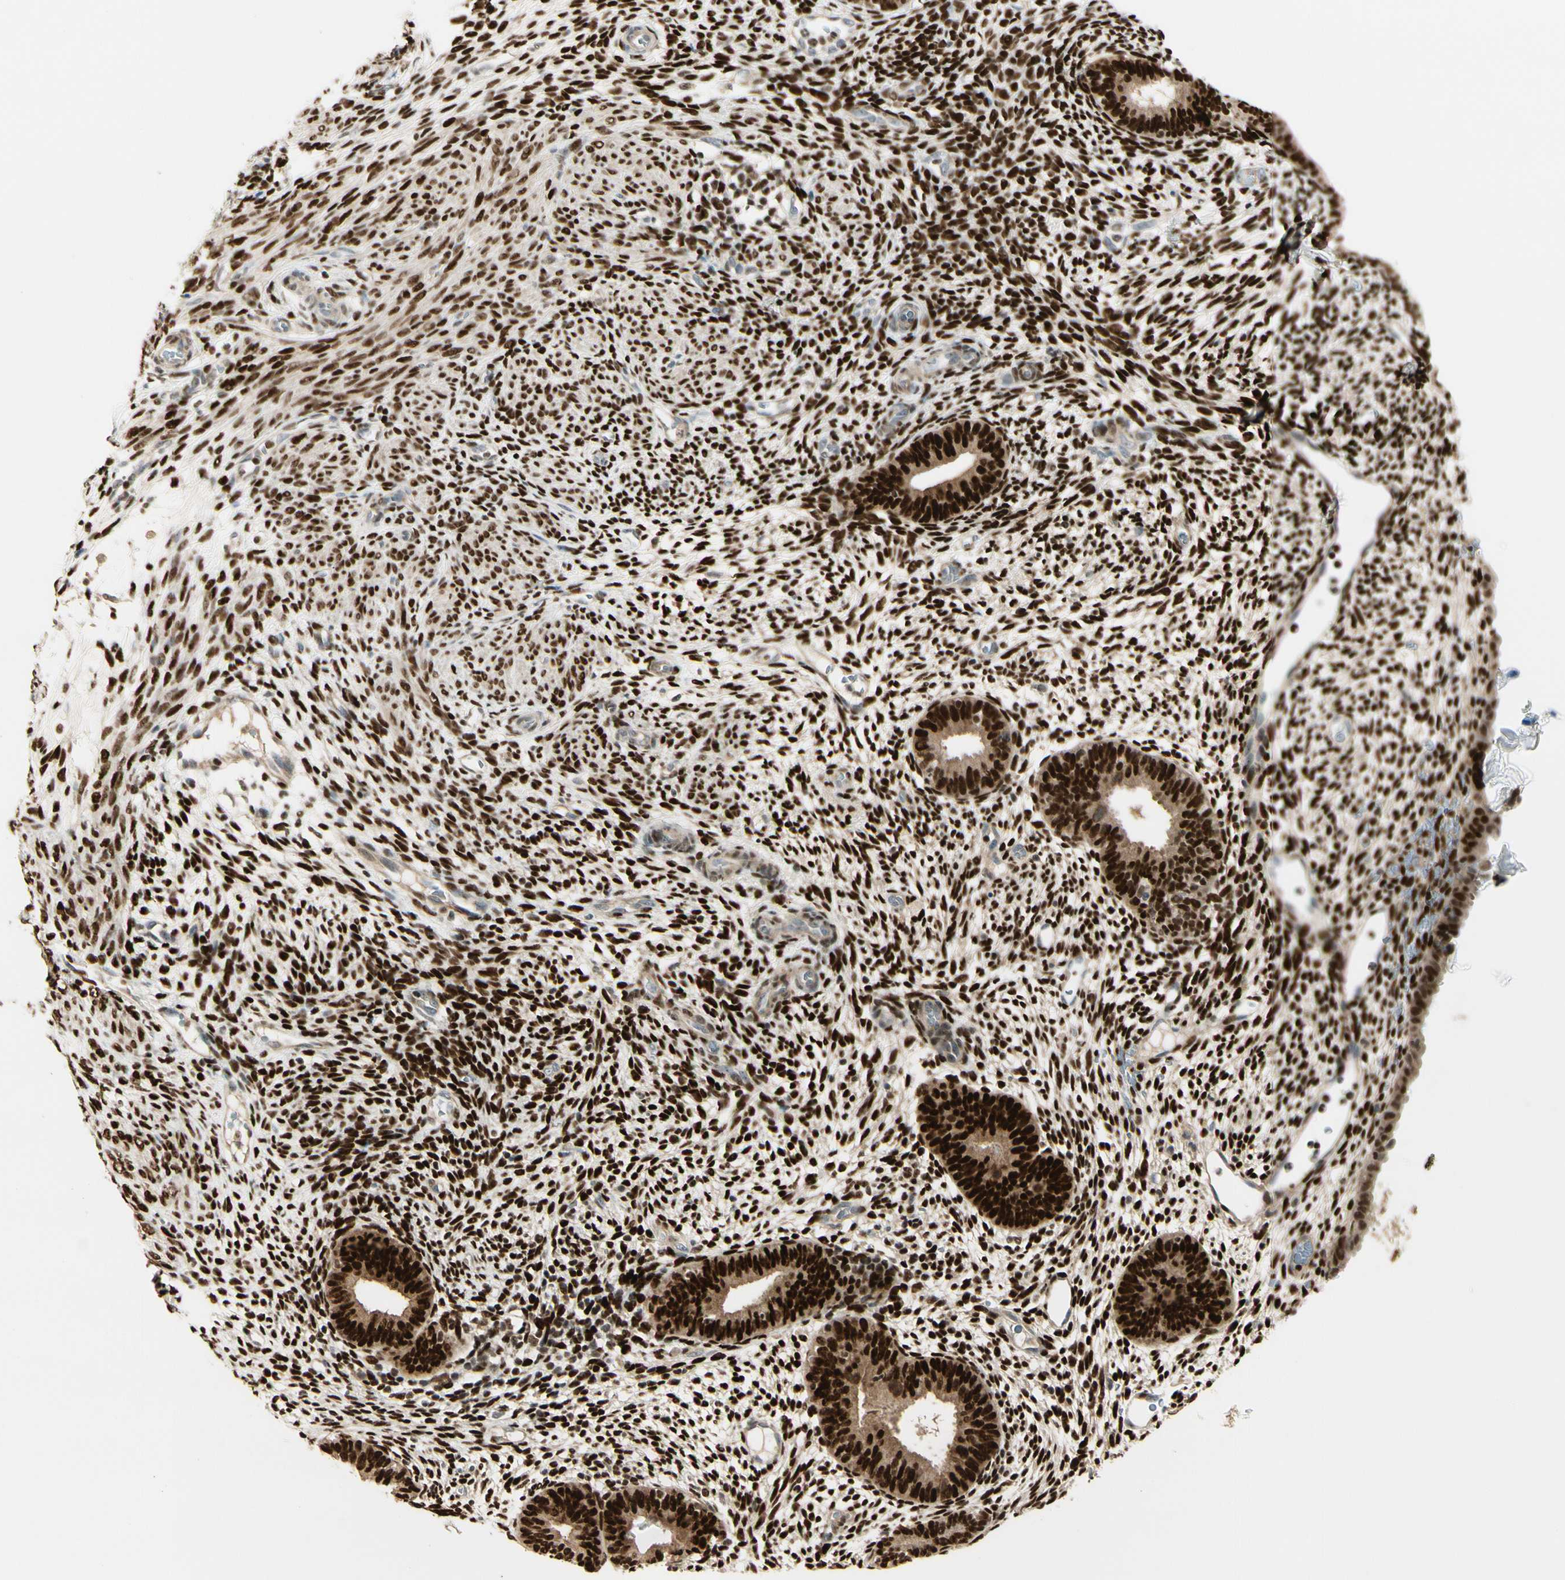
{"staining": {"intensity": "strong", "quantity": ">75%", "location": "nuclear"}, "tissue": "endometrium", "cell_type": "Cells in endometrial stroma", "image_type": "normal", "snomed": [{"axis": "morphology", "description": "Normal tissue, NOS"}, {"axis": "morphology", "description": "Atrophy, NOS"}, {"axis": "topography", "description": "Uterus"}, {"axis": "topography", "description": "Endometrium"}], "caption": "IHC micrograph of normal human endometrium stained for a protein (brown), which shows high levels of strong nuclear positivity in approximately >75% of cells in endometrial stroma.", "gene": "NFYA", "patient": {"sex": "female", "age": 68}}